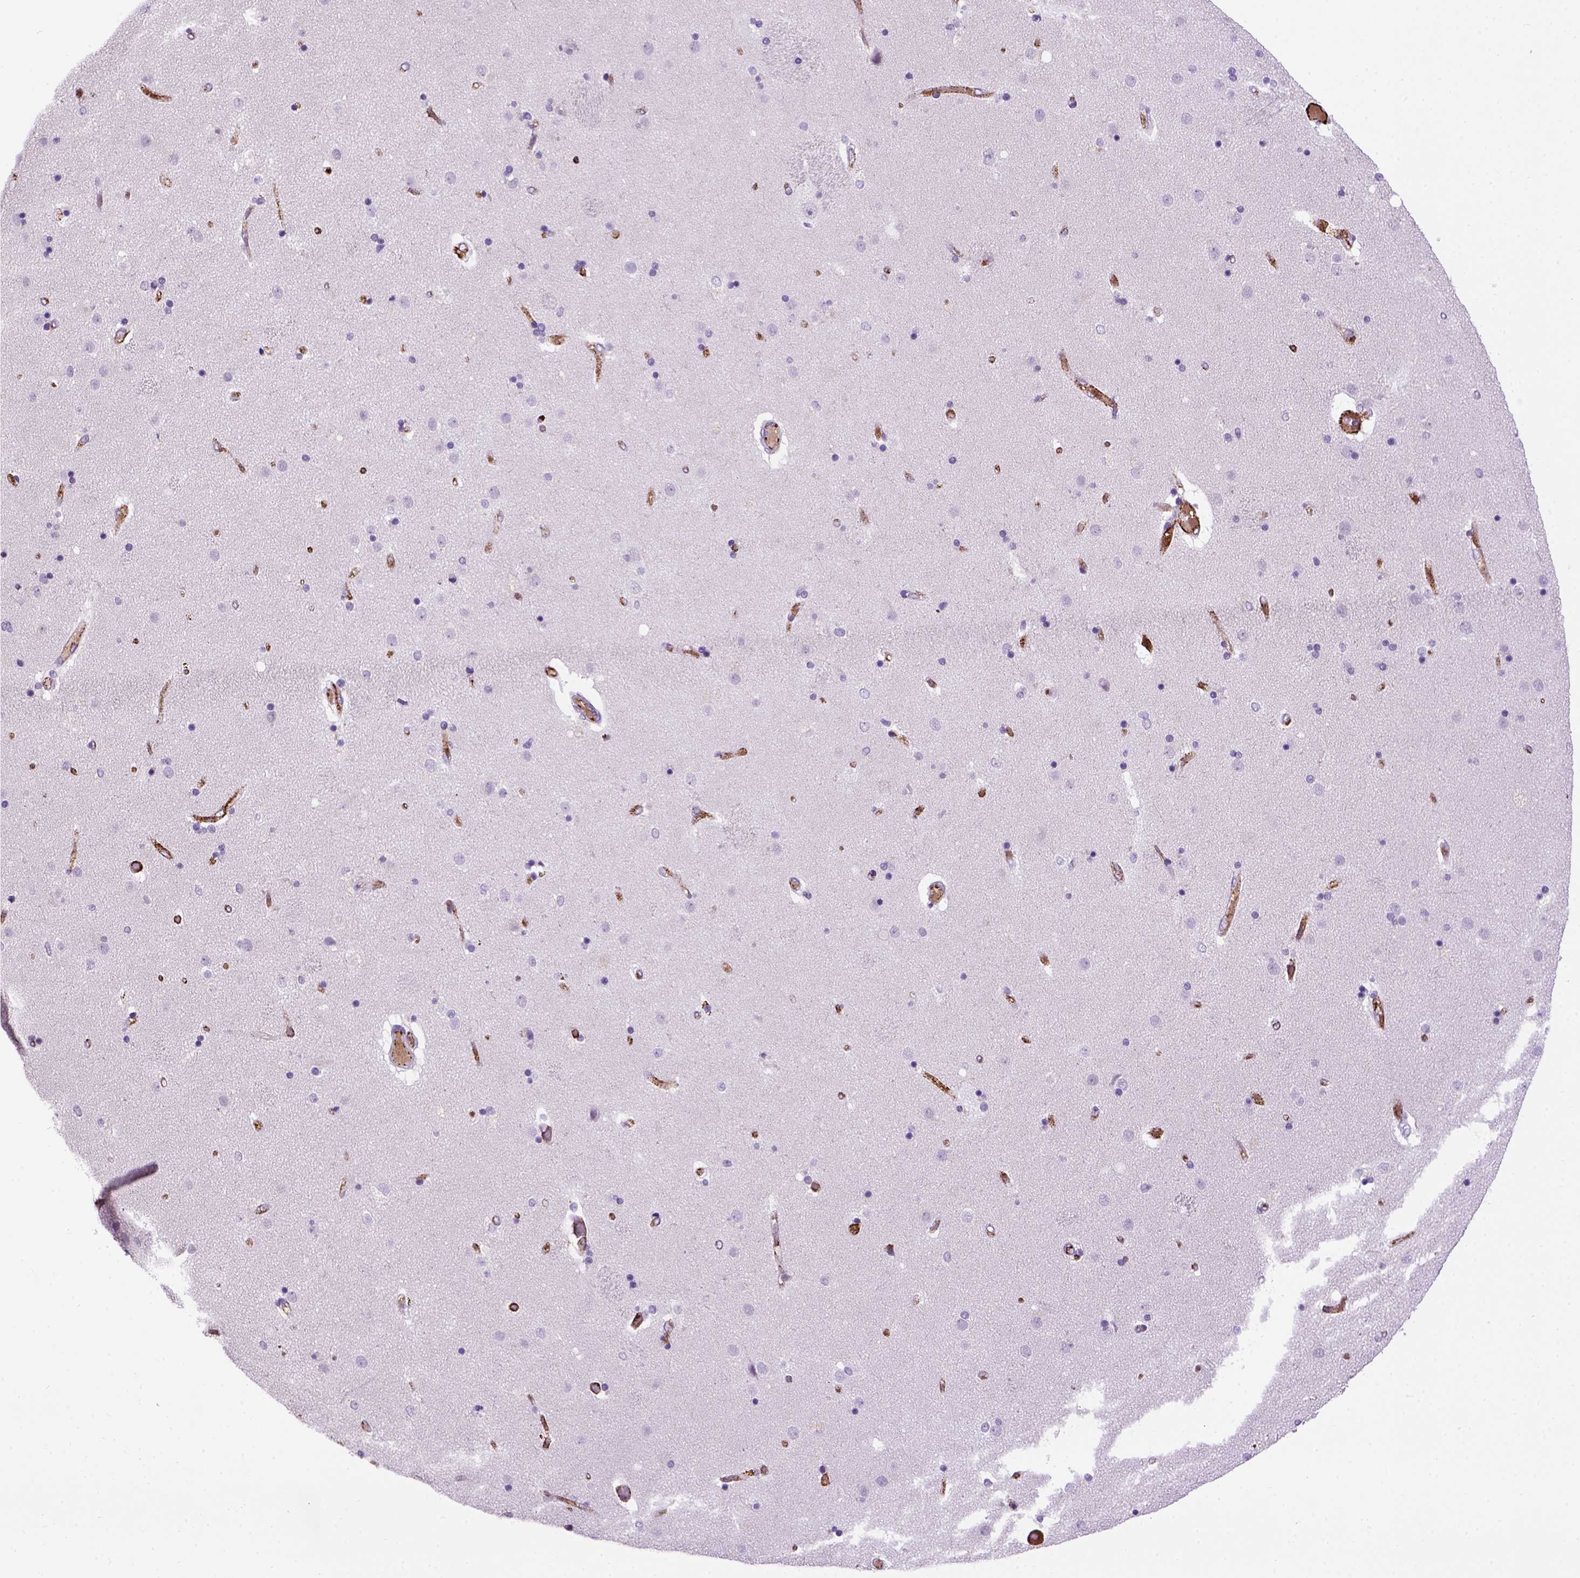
{"staining": {"intensity": "negative", "quantity": "none", "location": "none"}, "tissue": "caudate", "cell_type": "Glial cells", "image_type": "normal", "snomed": [{"axis": "morphology", "description": "Normal tissue, NOS"}, {"axis": "topography", "description": "Lateral ventricle wall"}], "caption": "A photomicrograph of caudate stained for a protein shows no brown staining in glial cells. The staining was performed using DAB (3,3'-diaminobenzidine) to visualize the protein expression in brown, while the nuclei were stained in blue with hematoxylin (Magnification: 20x).", "gene": "VWF", "patient": {"sex": "female", "age": 71}}